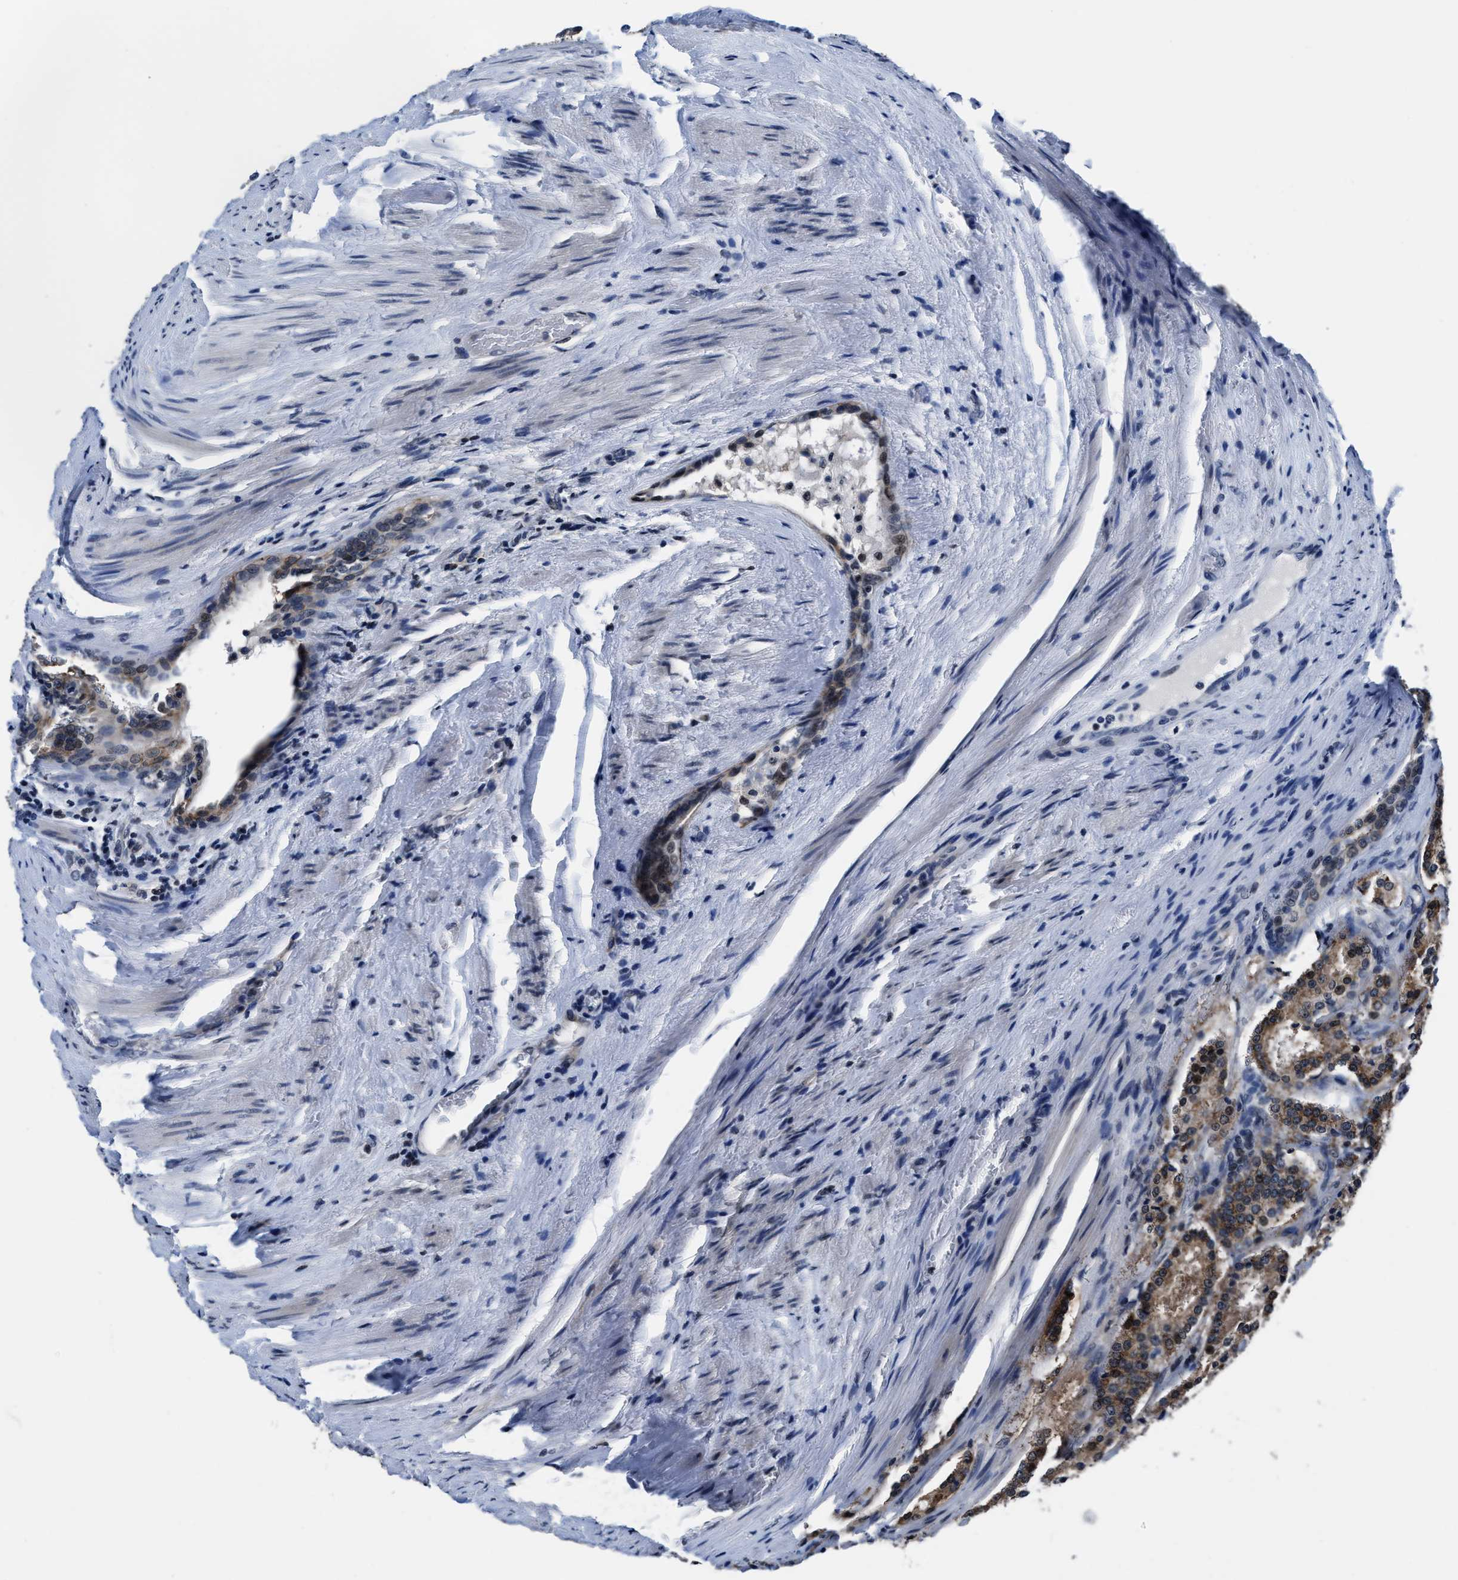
{"staining": {"intensity": "moderate", "quantity": ">75%", "location": "cytoplasmic/membranous"}, "tissue": "prostate cancer", "cell_type": "Tumor cells", "image_type": "cancer", "snomed": [{"axis": "morphology", "description": "Adenocarcinoma, Medium grade"}, {"axis": "topography", "description": "Prostate"}], "caption": "Immunohistochemistry photomicrograph of human prostate cancer (medium-grade adenocarcinoma) stained for a protein (brown), which demonstrates medium levels of moderate cytoplasmic/membranous expression in approximately >75% of tumor cells.", "gene": "MARCKSL1", "patient": {"sex": "male", "age": 72}}